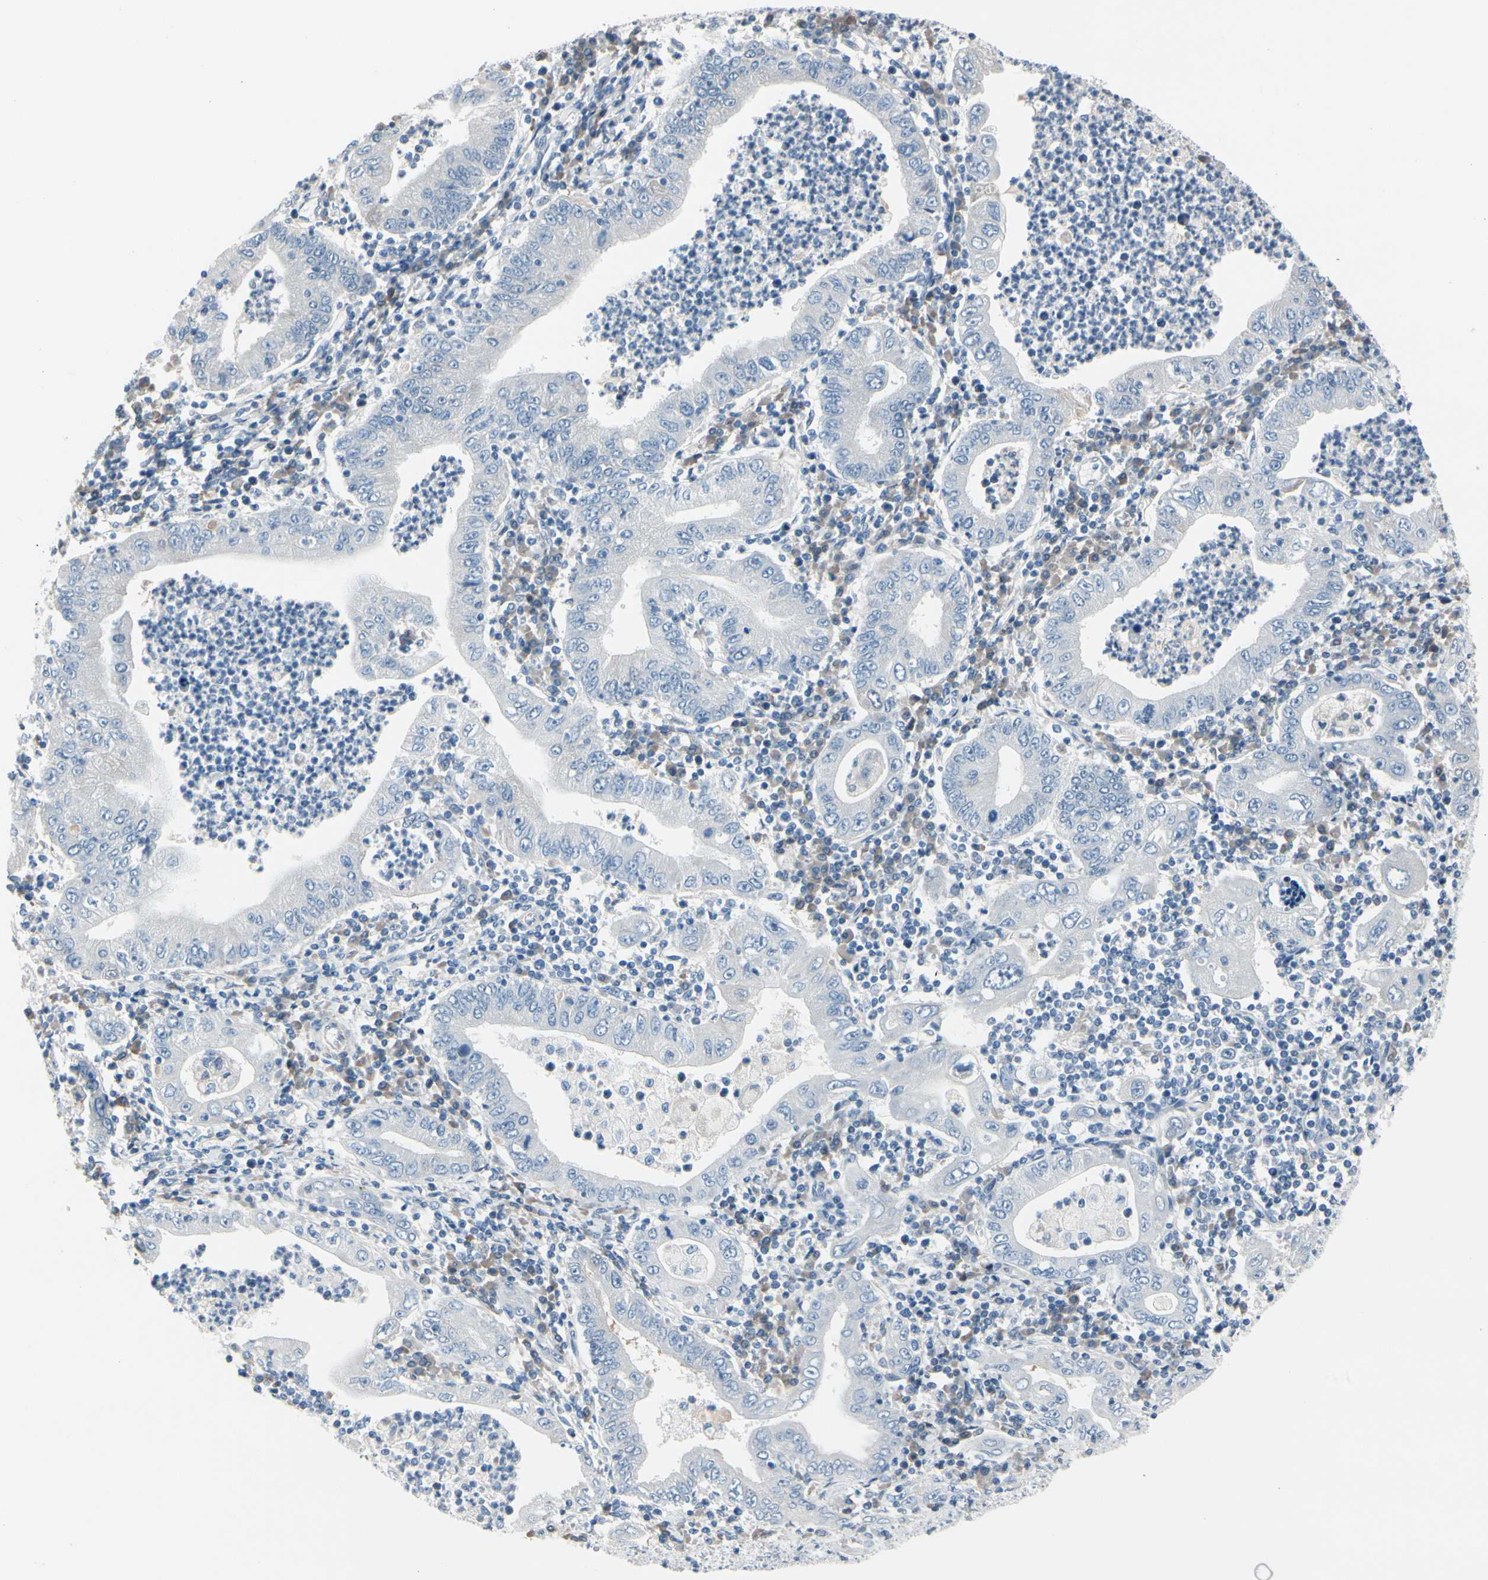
{"staining": {"intensity": "negative", "quantity": "none", "location": "none"}, "tissue": "stomach cancer", "cell_type": "Tumor cells", "image_type": "cancer", "snomed": [{"axis": "morphology", "description": "Normal tissue, NOS"}, {"axis": "morphology", "description": "Adenocarcinoma, NOS"}, {"axis": "topography", "description": "Esophagus"}, {"axis": "topography", "description": "Stomach, upper"}, {"axis": "topography", "description": "Peripheral nerve tissue"}], "caption": "This is an immunohistochemistry (IHC) image of adenocarcinoma (stomach). There is no positivity in tumor cells.", "gene": "PGR", "patient": {"sex": "male", "age": 62}}